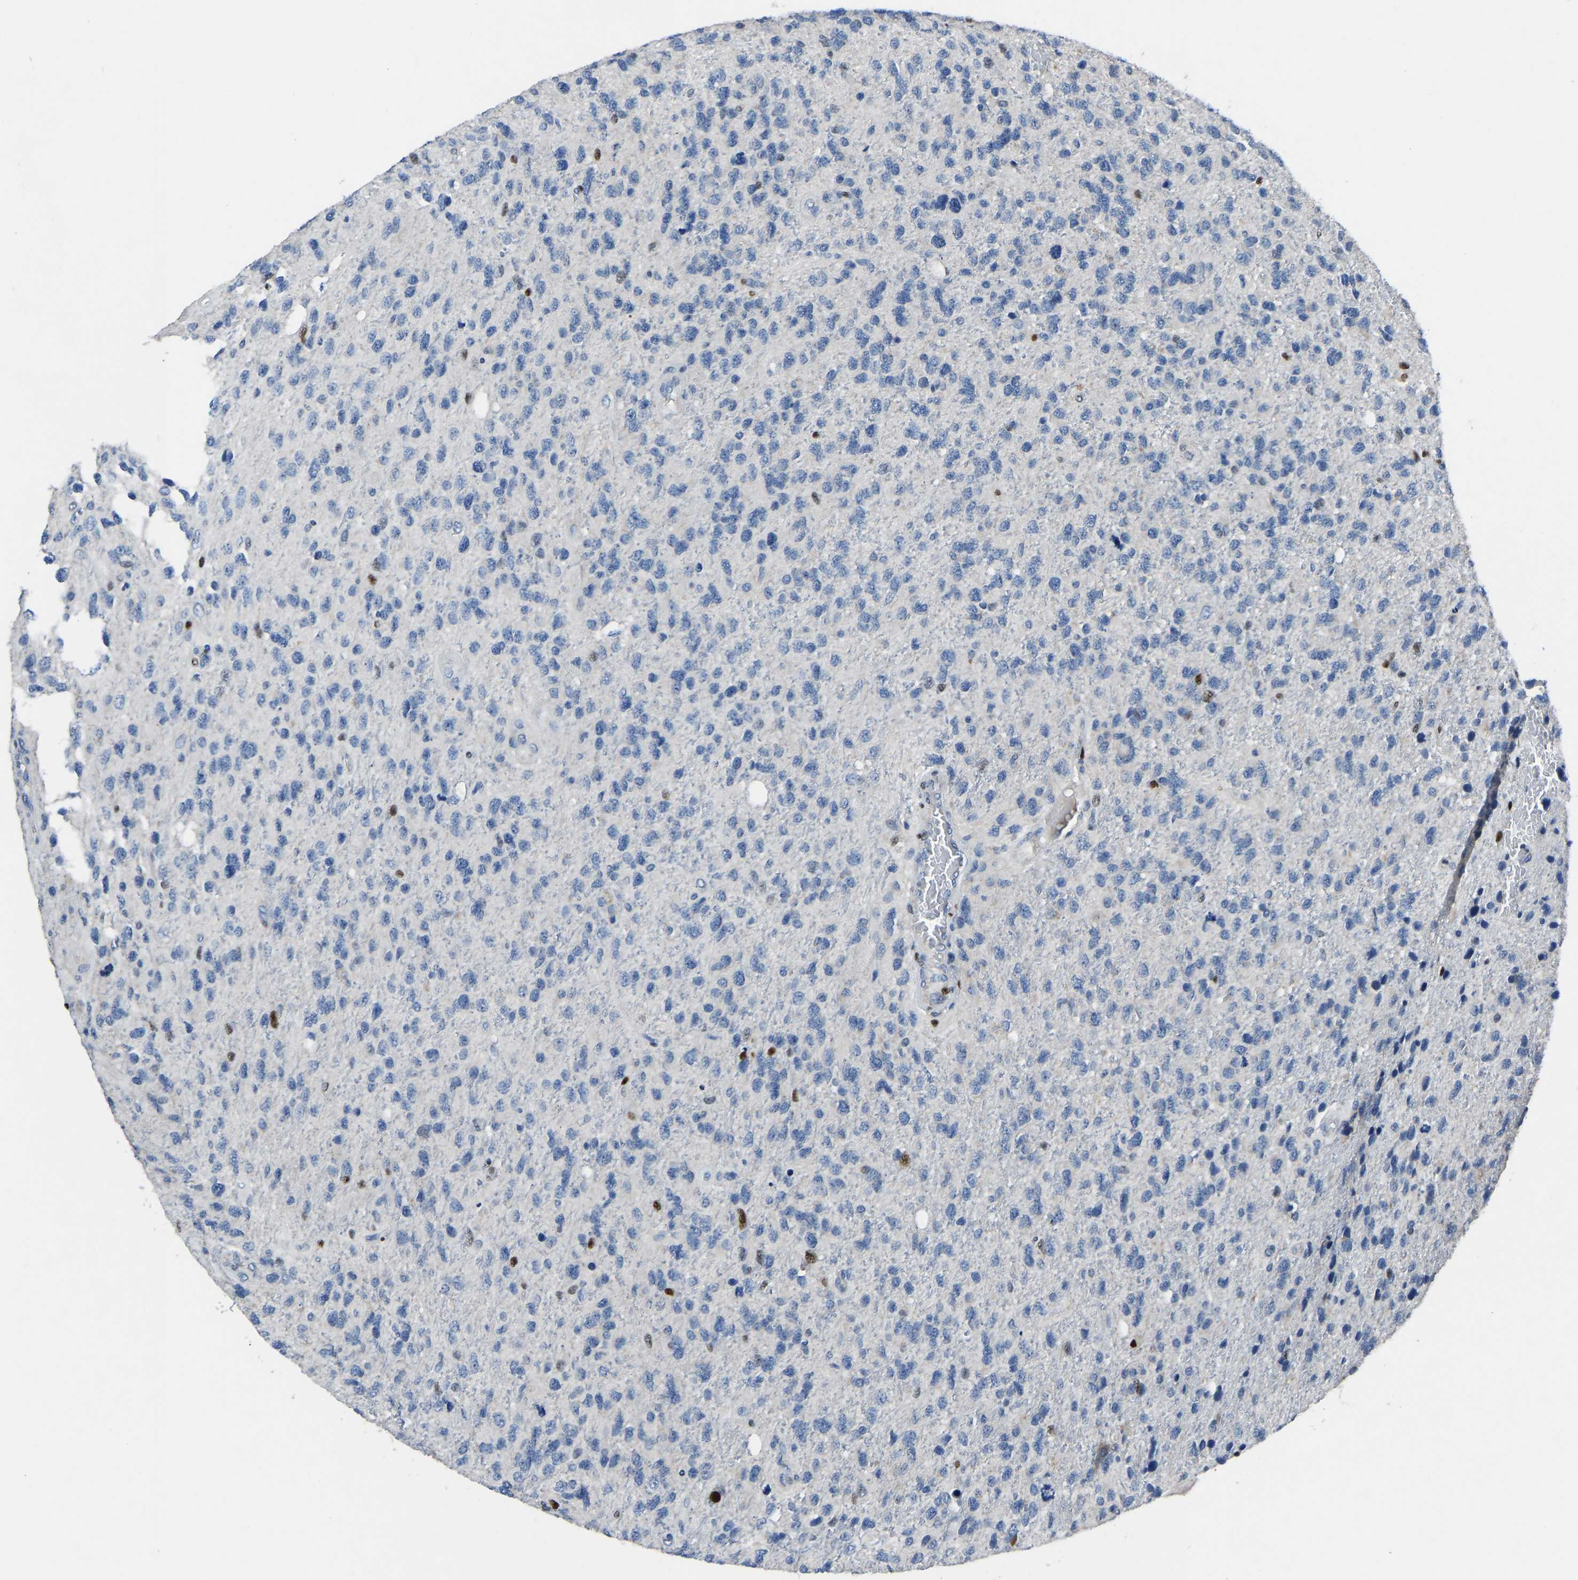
{"staining": {"intensity": "negative", "quantity": "none", "location": "none"}, "tissue": "glioma", "cell_type": "Tumor cells", "image_type": "cancer", "snomed": [{"axis": "morphology", "description": "Glioma, malignant, High grade"}, {"axis": "topography", "description": "Brain"}], "caption": "Micrograph shows no significant protein staining in tumor cells of malignant high-grade glioma.", "gene": "EGR1", "patient": {"sex": "female", "age": 58}}